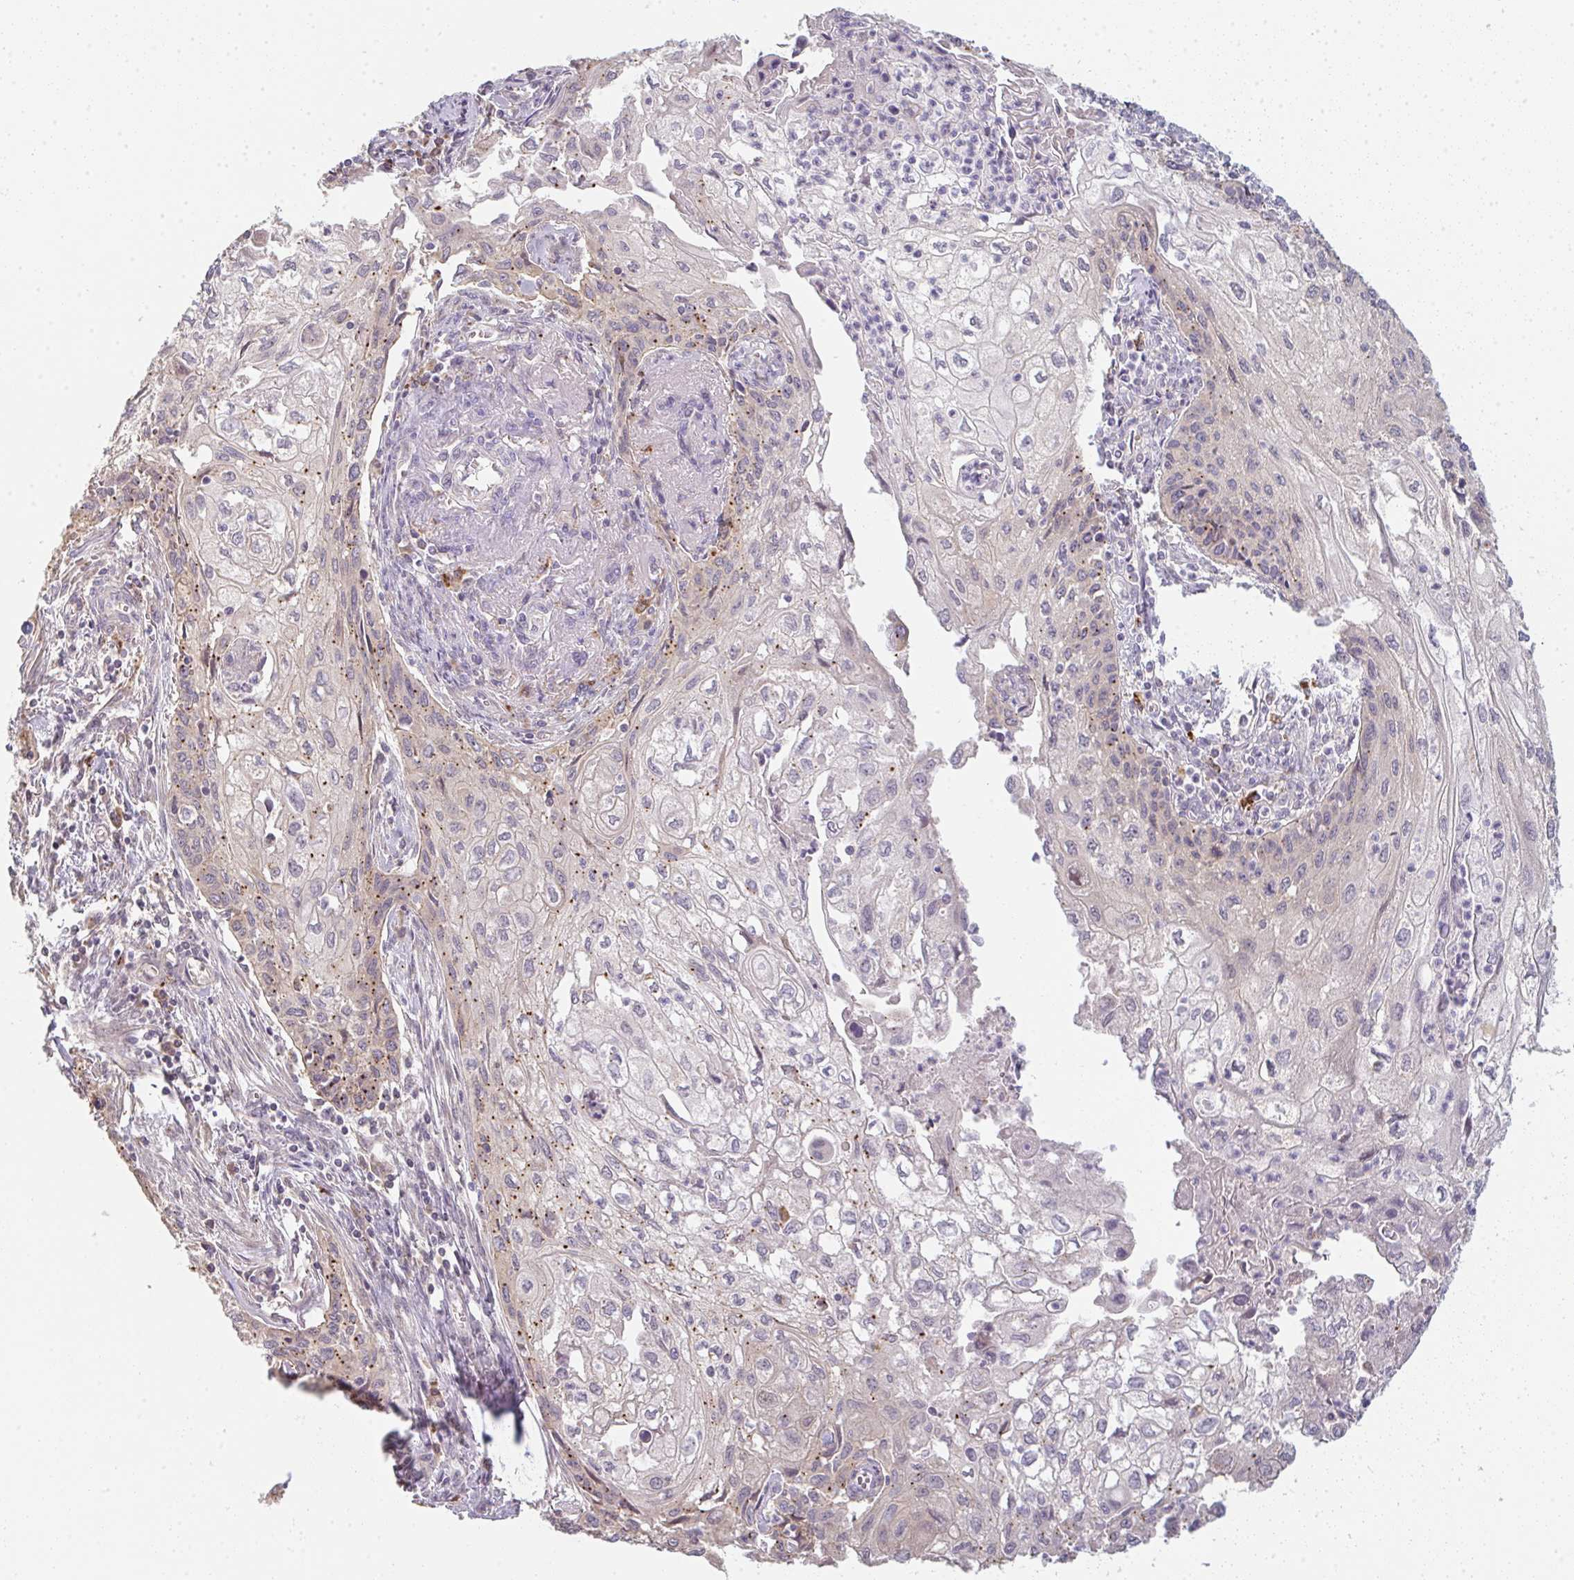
{"staining": {"intensity": "weak", "quantity": "<25%", "location": "cytoplasmic/membranous"}, "tissue": "cervical cancer", "cell_type": "Tumor cells", "image_type": "cancer", "snomed": [{"axis": "morphology", "description": "Squamous cell carcinoma, NOS"}, {"axis": "topography", "description": "Cervix"}], "caption": "The immunohistochemistry (IHC) image has no significant staining in tumor cells of cervical squamous cell carcinoma tissue.", "gene": "TMEM237", "patient": {"sex": "female", "age": 67}}